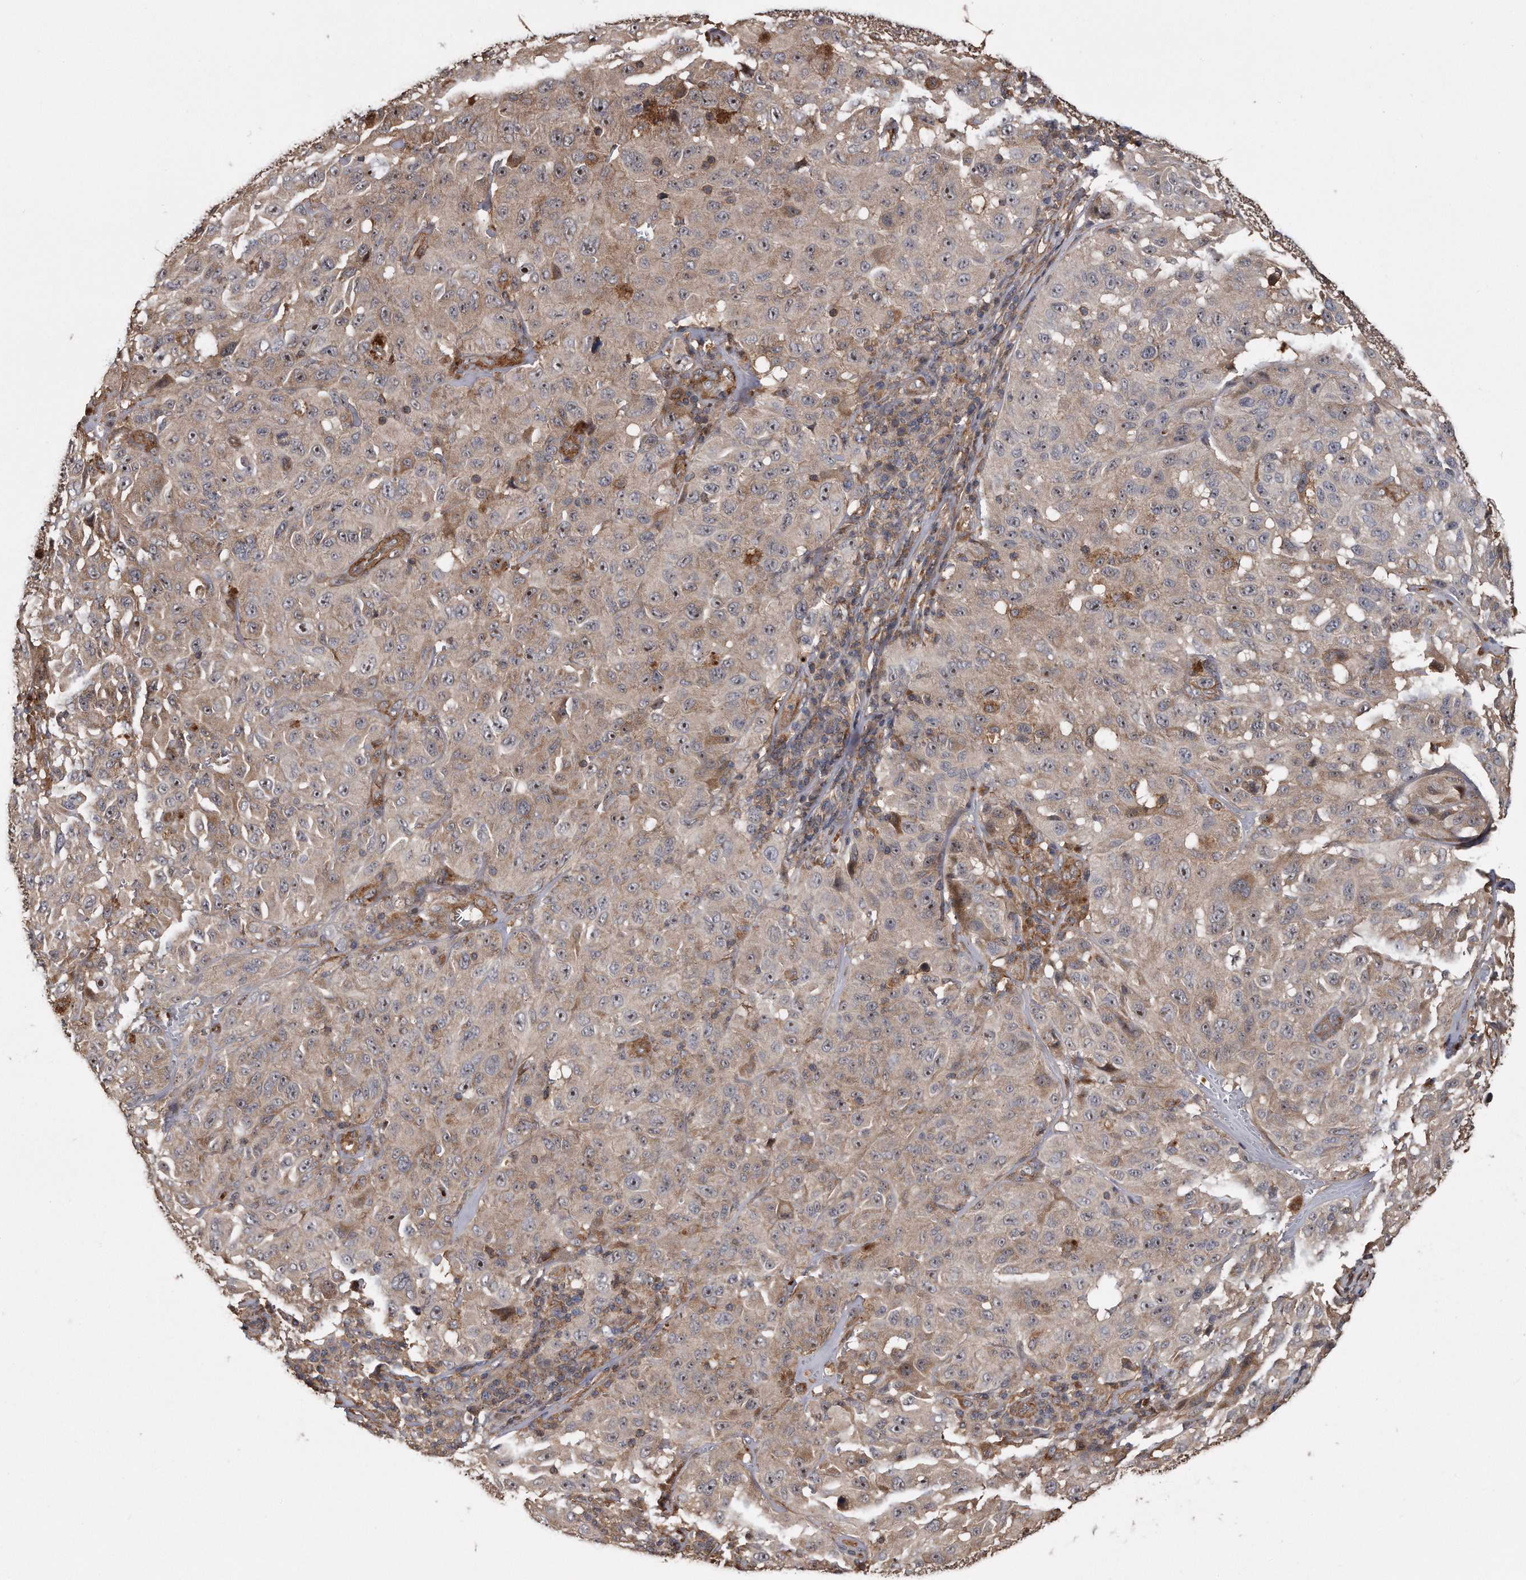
{"staining": {"intensity": "weak", "quantity": ">75%", "location": "cytoplasmic/membranous,nuclear"}, "tissue": "melanoma", "cell_type": "Tumor cells", "image_type": "cancer", "snomed": [{"axis": "morphology", "description": "Malignant melanoma, NOS"}, {"axis": "topography", "description": "Skin"}], "caption": "The immunohistochemical stain labels weak cytoplasmic/membranous and nuclear staining in tumor cells of melanoma tissue.", "gene": "KCND3", "patient": {"sex": "male", "age": 66}}